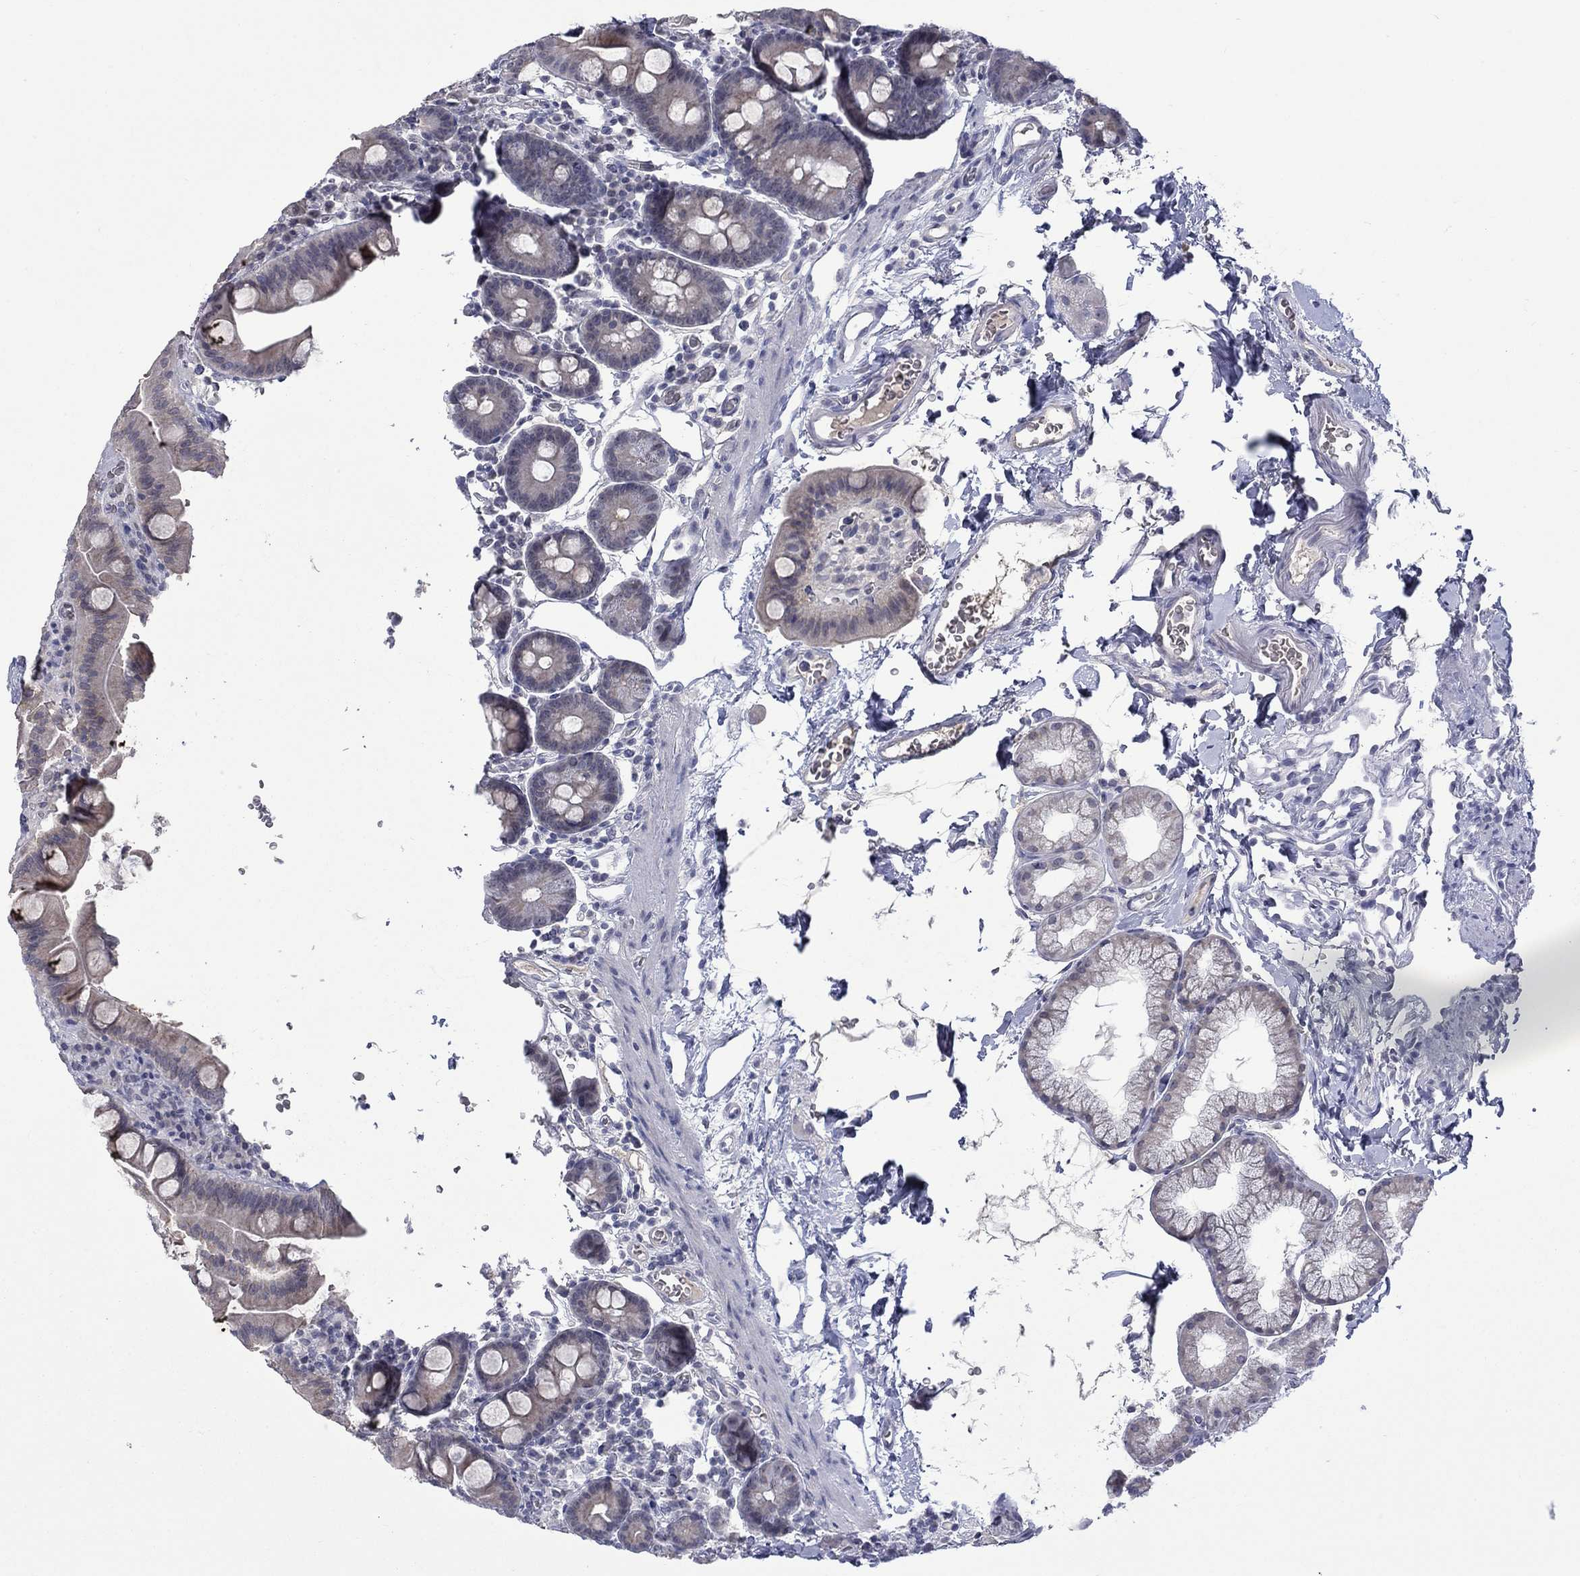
{"staining": {"intensity": "weak", "quantity": "<25%", "location": "cytoplasmic/membranous"}, "tissue": "duodenum", "cell_type": "Glandular cells", "image_type": "normal", "snomed": [{"axis": "morphology", "description": "Normal tissue, NOS"}, {"axis": "topography", "description": "Duodenum"}], "caption": "Benign duodenum was stained to show a protein in brown. There is no significant staining in glandular cells. (Brightfield microscopy of DAB (3,3'-diaminobenzidine) IHC at high magnification).", "gene": "NSMF", "patient": {"sex": "male", "age": 59}}